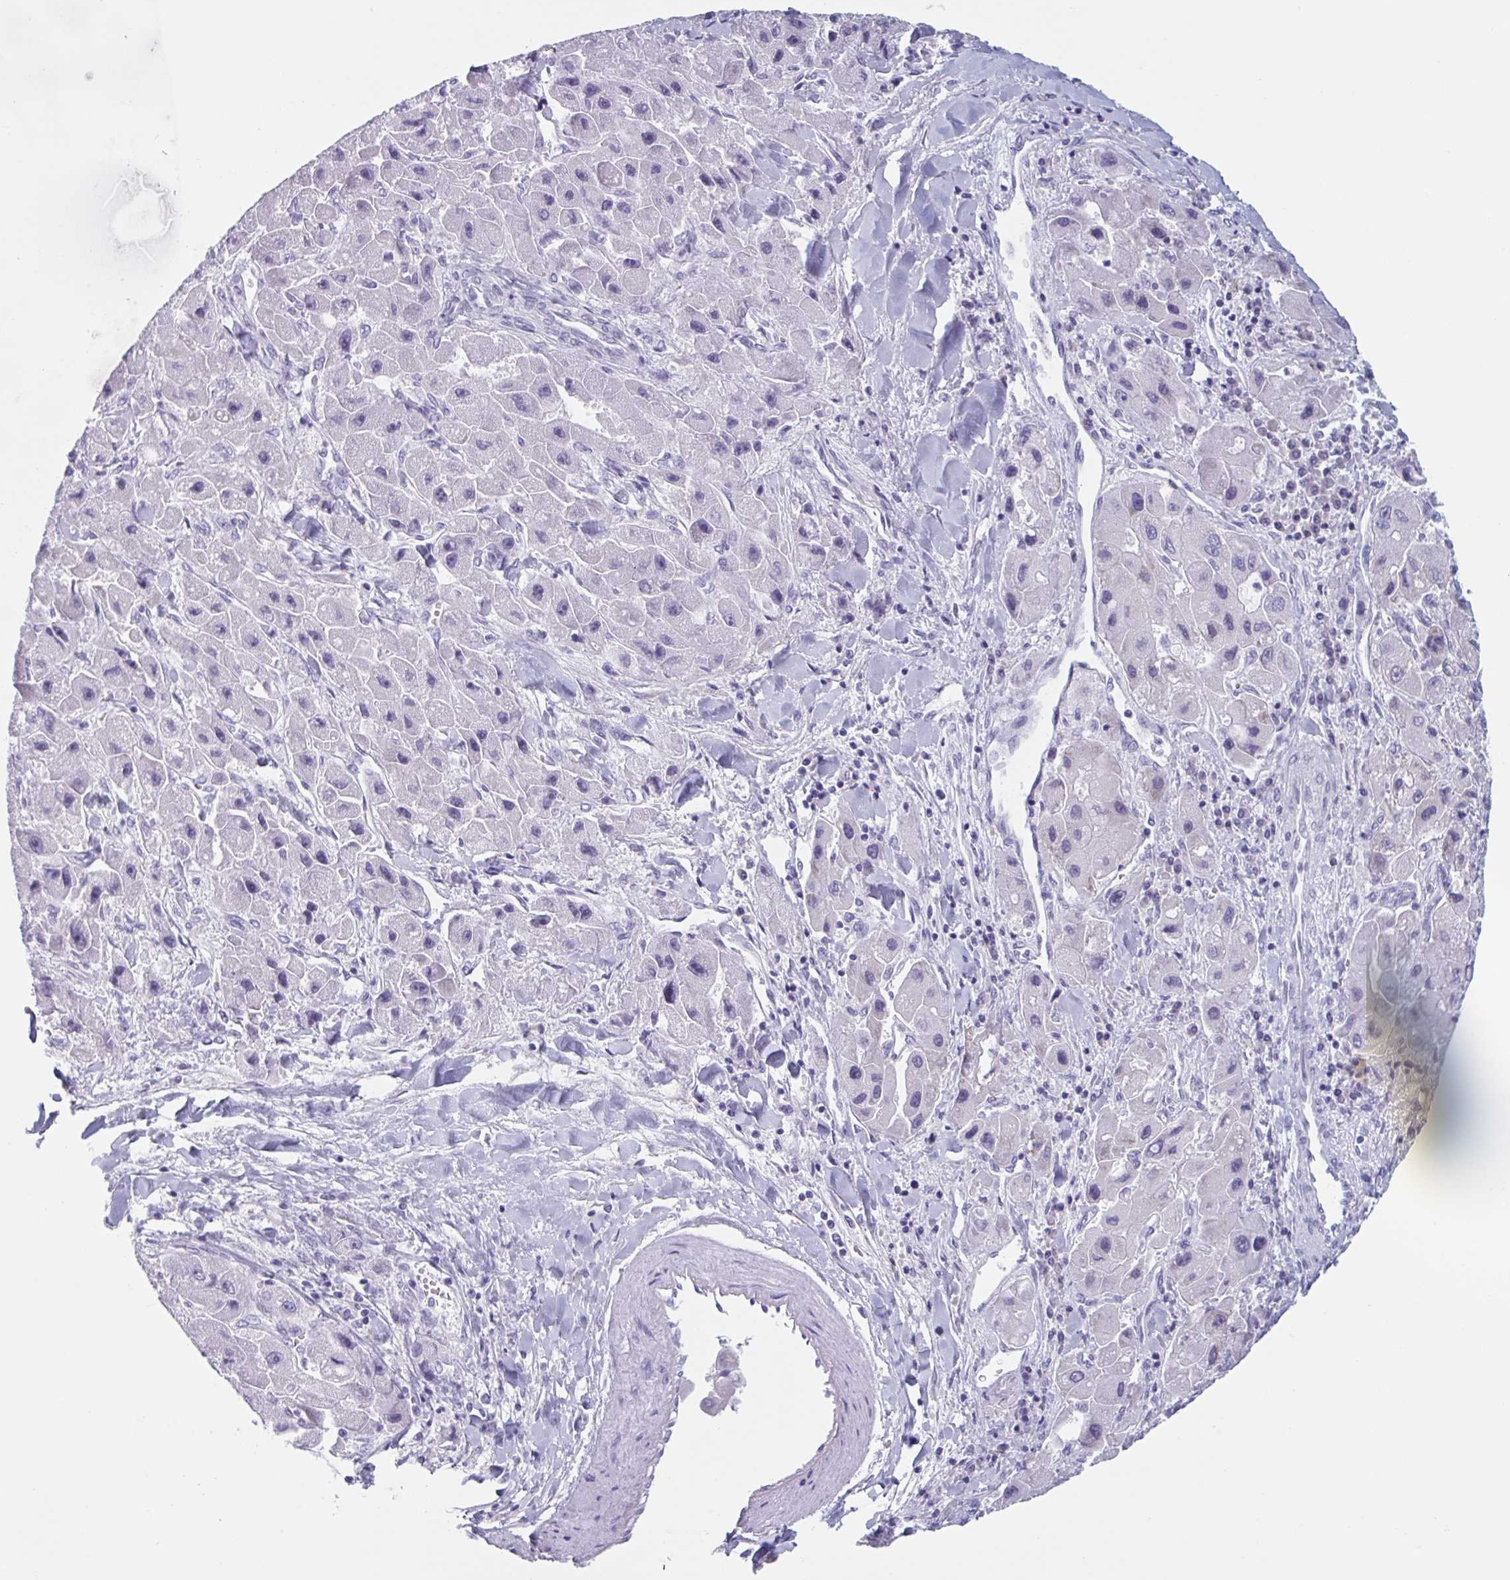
{"staining": {"intensity": "negative", "quantity": "none", "location": "none"}, "tissue": "liver cancer", "cell_type": "Tumor cells", "image_type": "cancer", "snomed": [{"axis": "morphology", "description": "Carcinoma, Hepatocellular, NOS"}, {"axis": "topography", "description": "Liver"}], "caption": "A histopathology image of liver cancer (hepatocellular carcinoma) stained for a protein shows no brown staining in tumor cells.", "gene": "HSD11B2", "patient": {"sex": "male", "age": 24}}